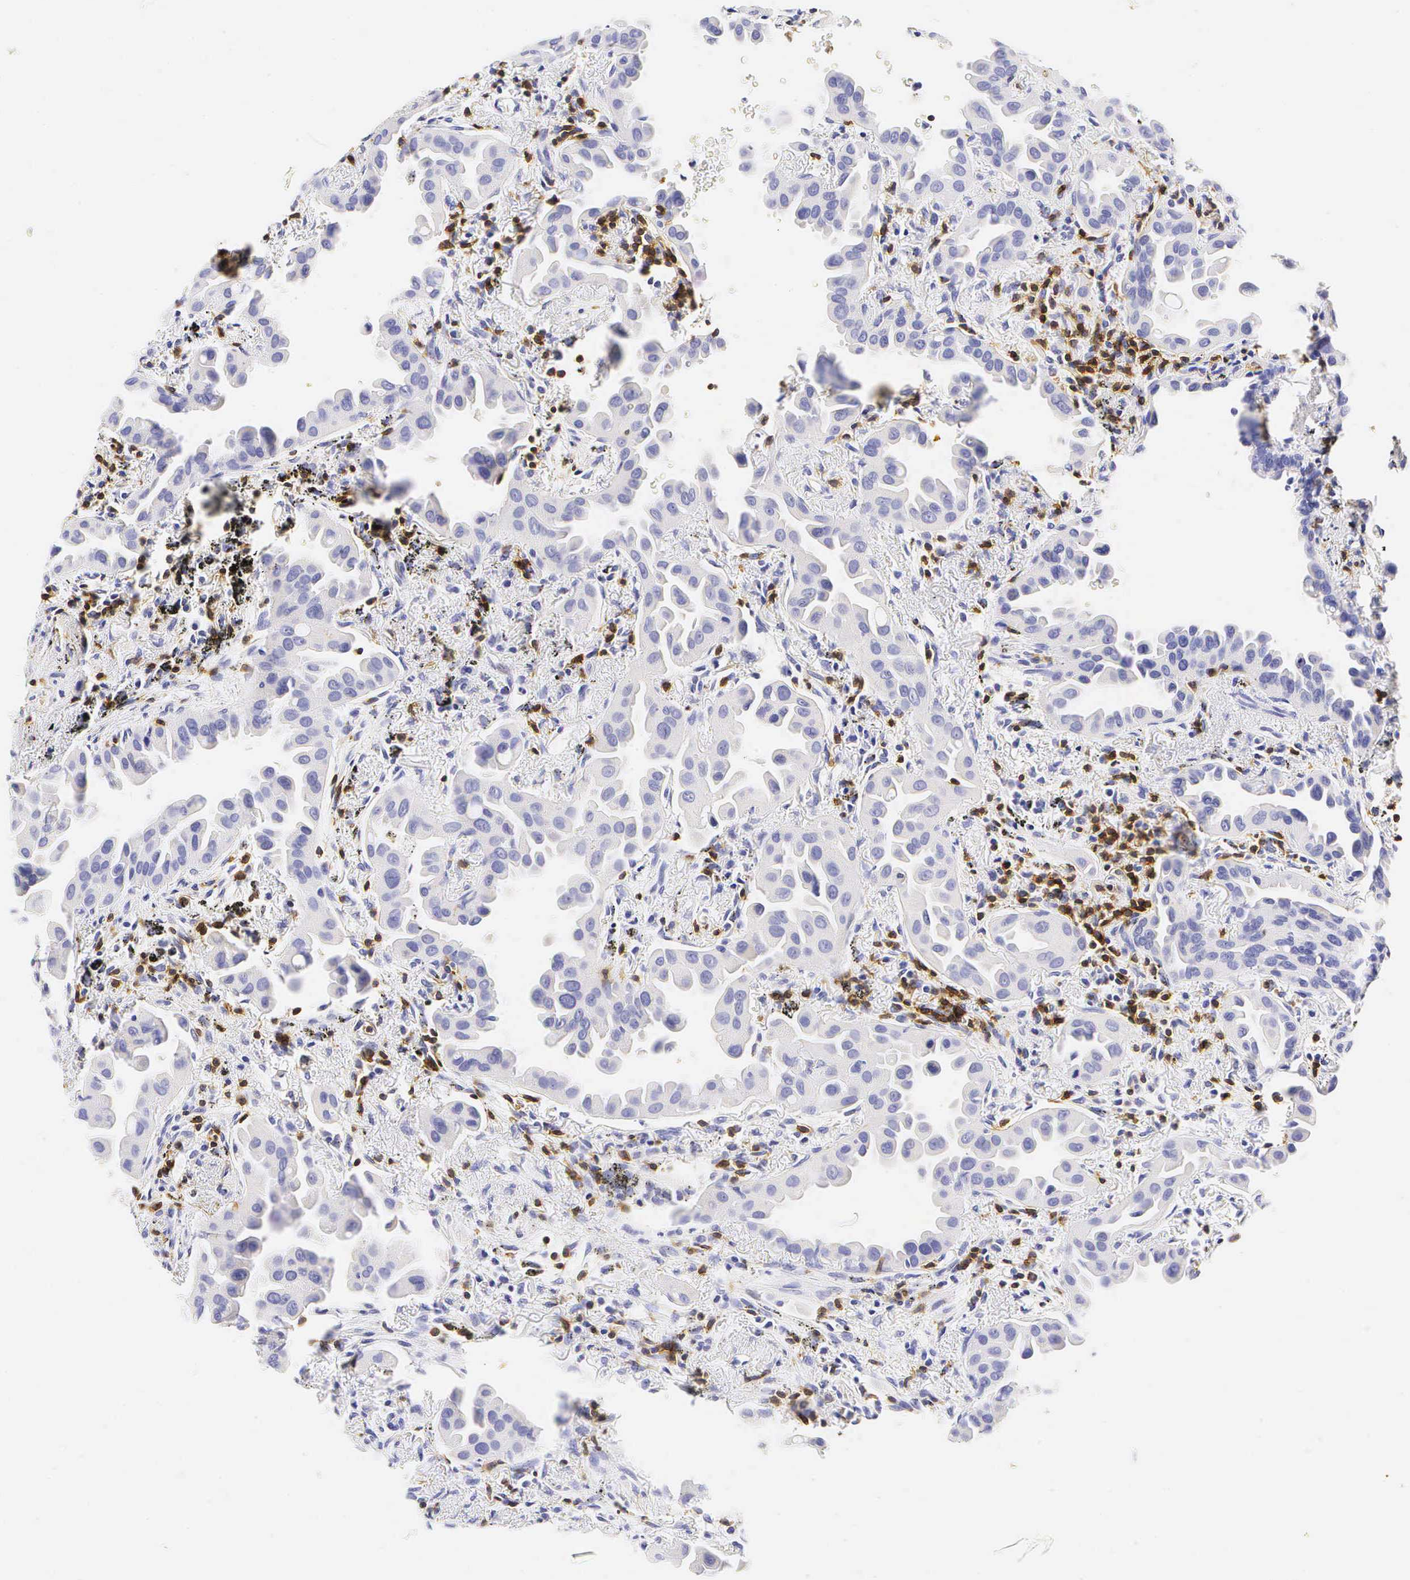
{"staining": {"intensity": "negative", "quantity": "none", "location": "none"}, "tissue": "lung cancer", "cell_type": "Tumor cells", "image_type": "cancer", "snomed": [{"axis": "morphology", "description": "Adenocarcinoma, NOS"}, {"axis": "topography", "description": "Lung"}], "caption": "Immunohistochemistry histopathology image of neoplastic tissue: human lung adenocarcinoma stained with DAB reveals no significant protein positivity in tumor cells.", "gene": "CD3E", "patient": {"sex": "male", "age": 68}}